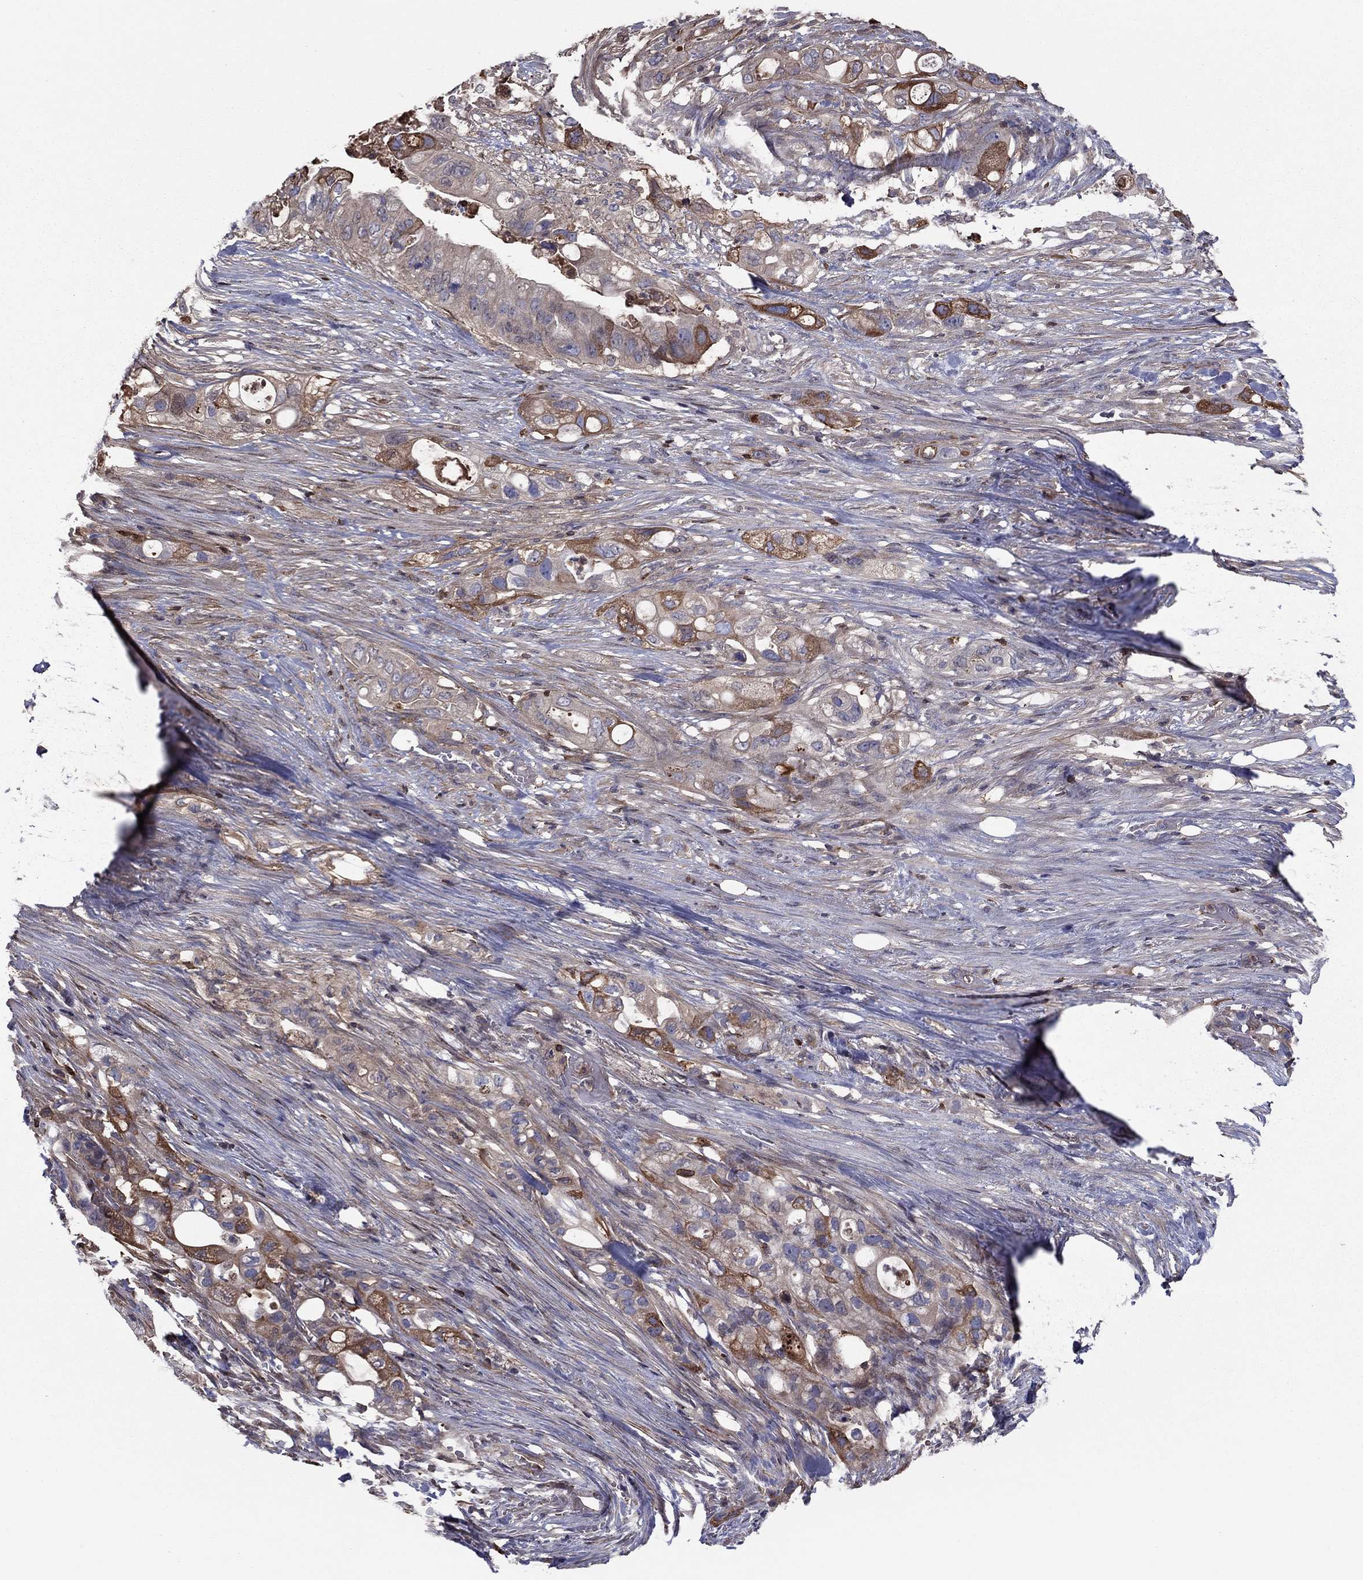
{"staining": {"intensity": "strong", "quantity": "<25%", "location": "cytoplasmic/membranous"}, "tissue": "pancreatic cancer", "cell_type": "Tumor cells", "image_type": "cancer", "snomed": [{"axis": "morphology", "description": "Adenocarcinoma, NOS"}, {"axis": "topography", "description": "Pancreas"}], "caption": "A high-resolution micrograph shows IHC staining of pancreatic adenocarcinoma, which shows strong cytoplasmic/membranous positivity in about <25% of tumor cells.", "gene": "HPX", "patient": {"sex": "female", "age": 72}}